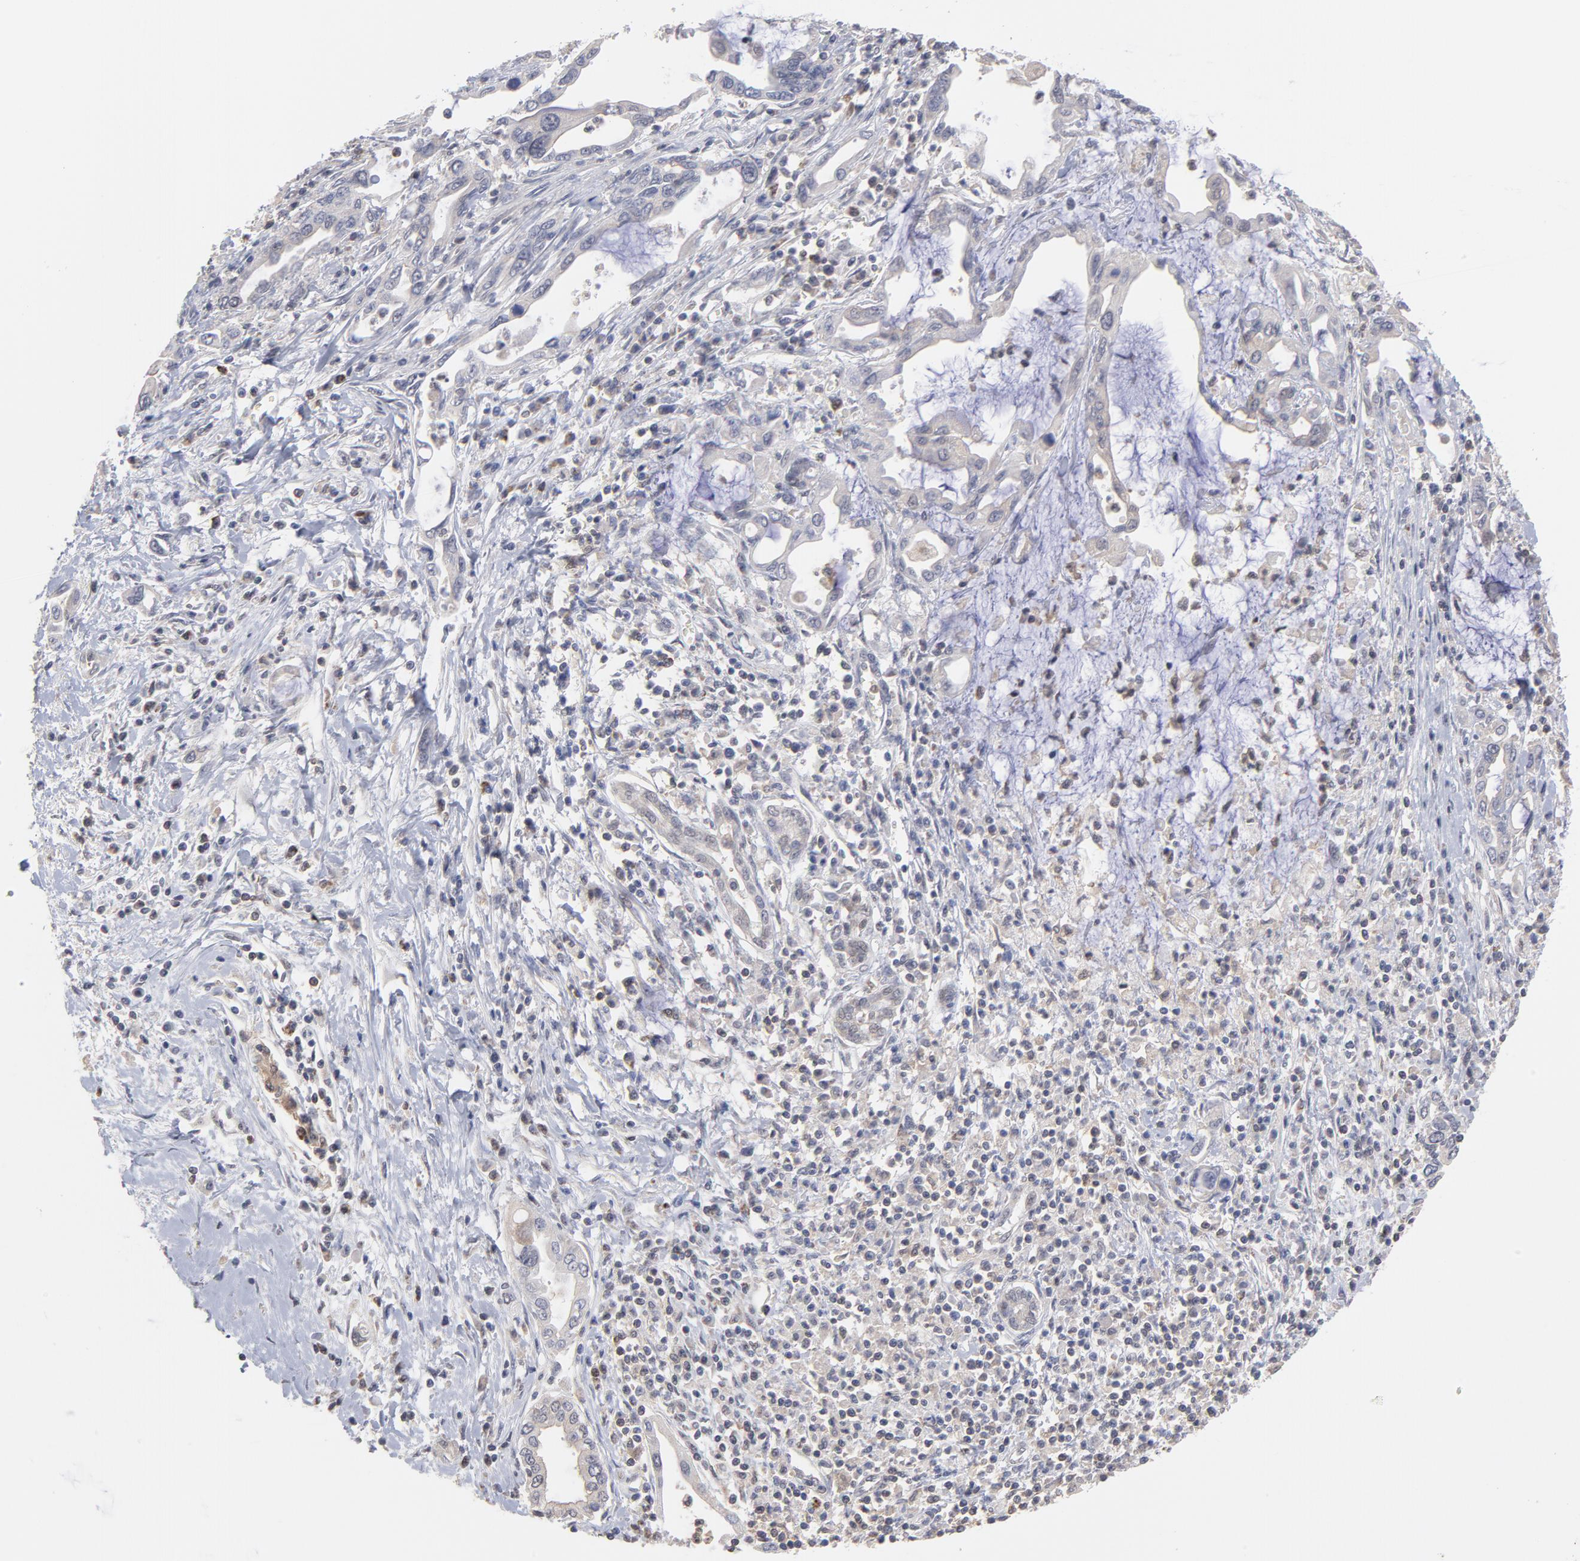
{"staining": {"intensity": "negative", "quantity": "none", "location": "none"}, "tissue": "pancreatic cancer", "cell_type": "Tumor cells", "image_type": "cancer", "snomed": [{"axis": "morphology", "description": "Adenocarcinoma, NOS"}, {"axis": "topography", "description": "Pancreas"}], "caption": "DAB immunohistochemical staining of adenocarcinoma (pancreatic) demonstrates no significant expression in tumor cells.", "gene": "OAS1", "patient": {"sex": "female", "age": 57}}